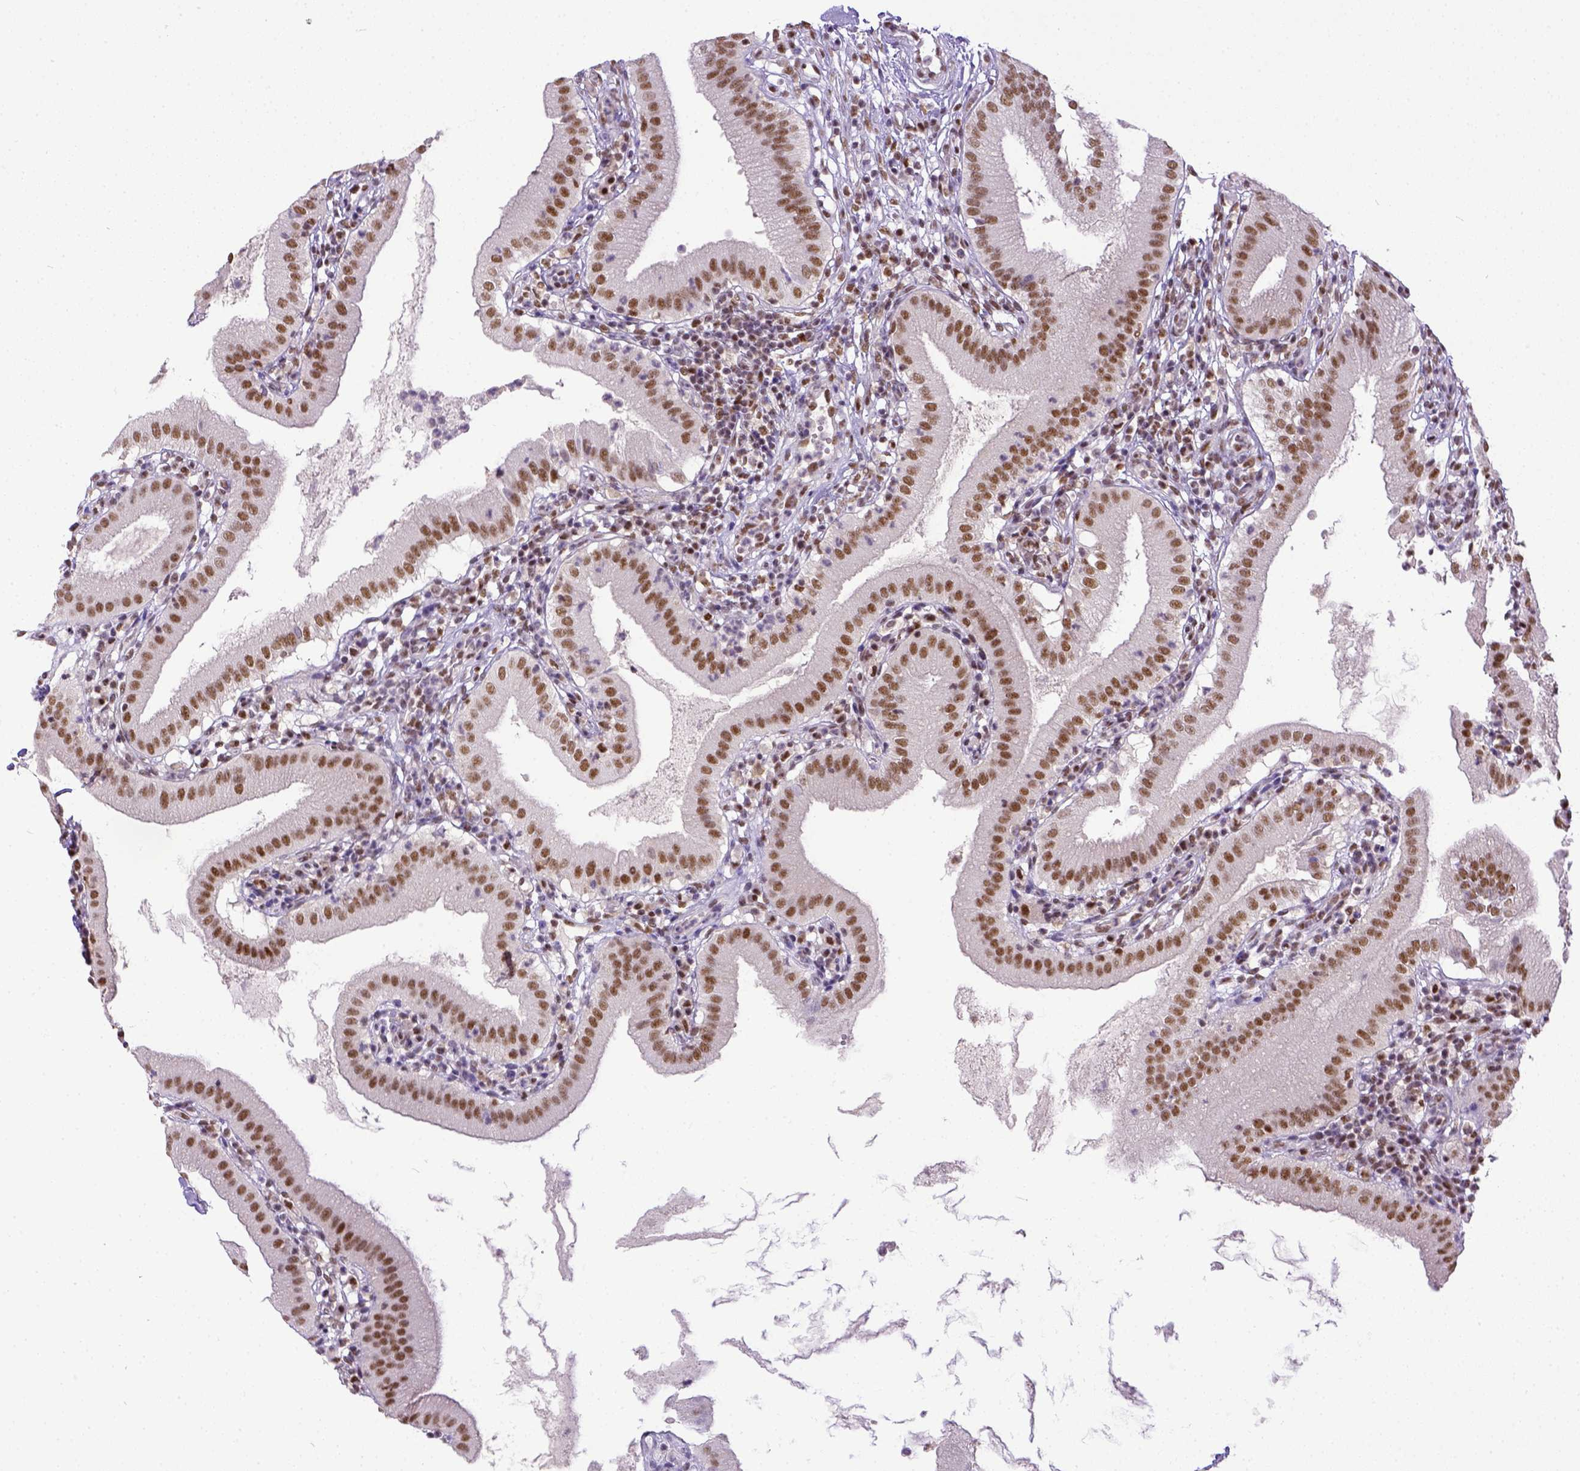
{"staining": {"intensity": "moderate", "quantity": ">75%", "location": "nuclear"}, "tissue": "gallbladder", "cell_type": "Glandular cells", "image_type": "normal", "snomed": [{"axis": "morphology", "description": "Normal tissue, NOS"}, {"axis": "topography", "description": "Gallbladder"}], "caption": "A photomicrograph showing moderate nuclear positivity in approximately >75% of glandular cells in normal gallbladder, as visualized by brown immunohistochemical staining.", "gene": "ERCC1", "patient": {"sex": "female", "age": 65}}